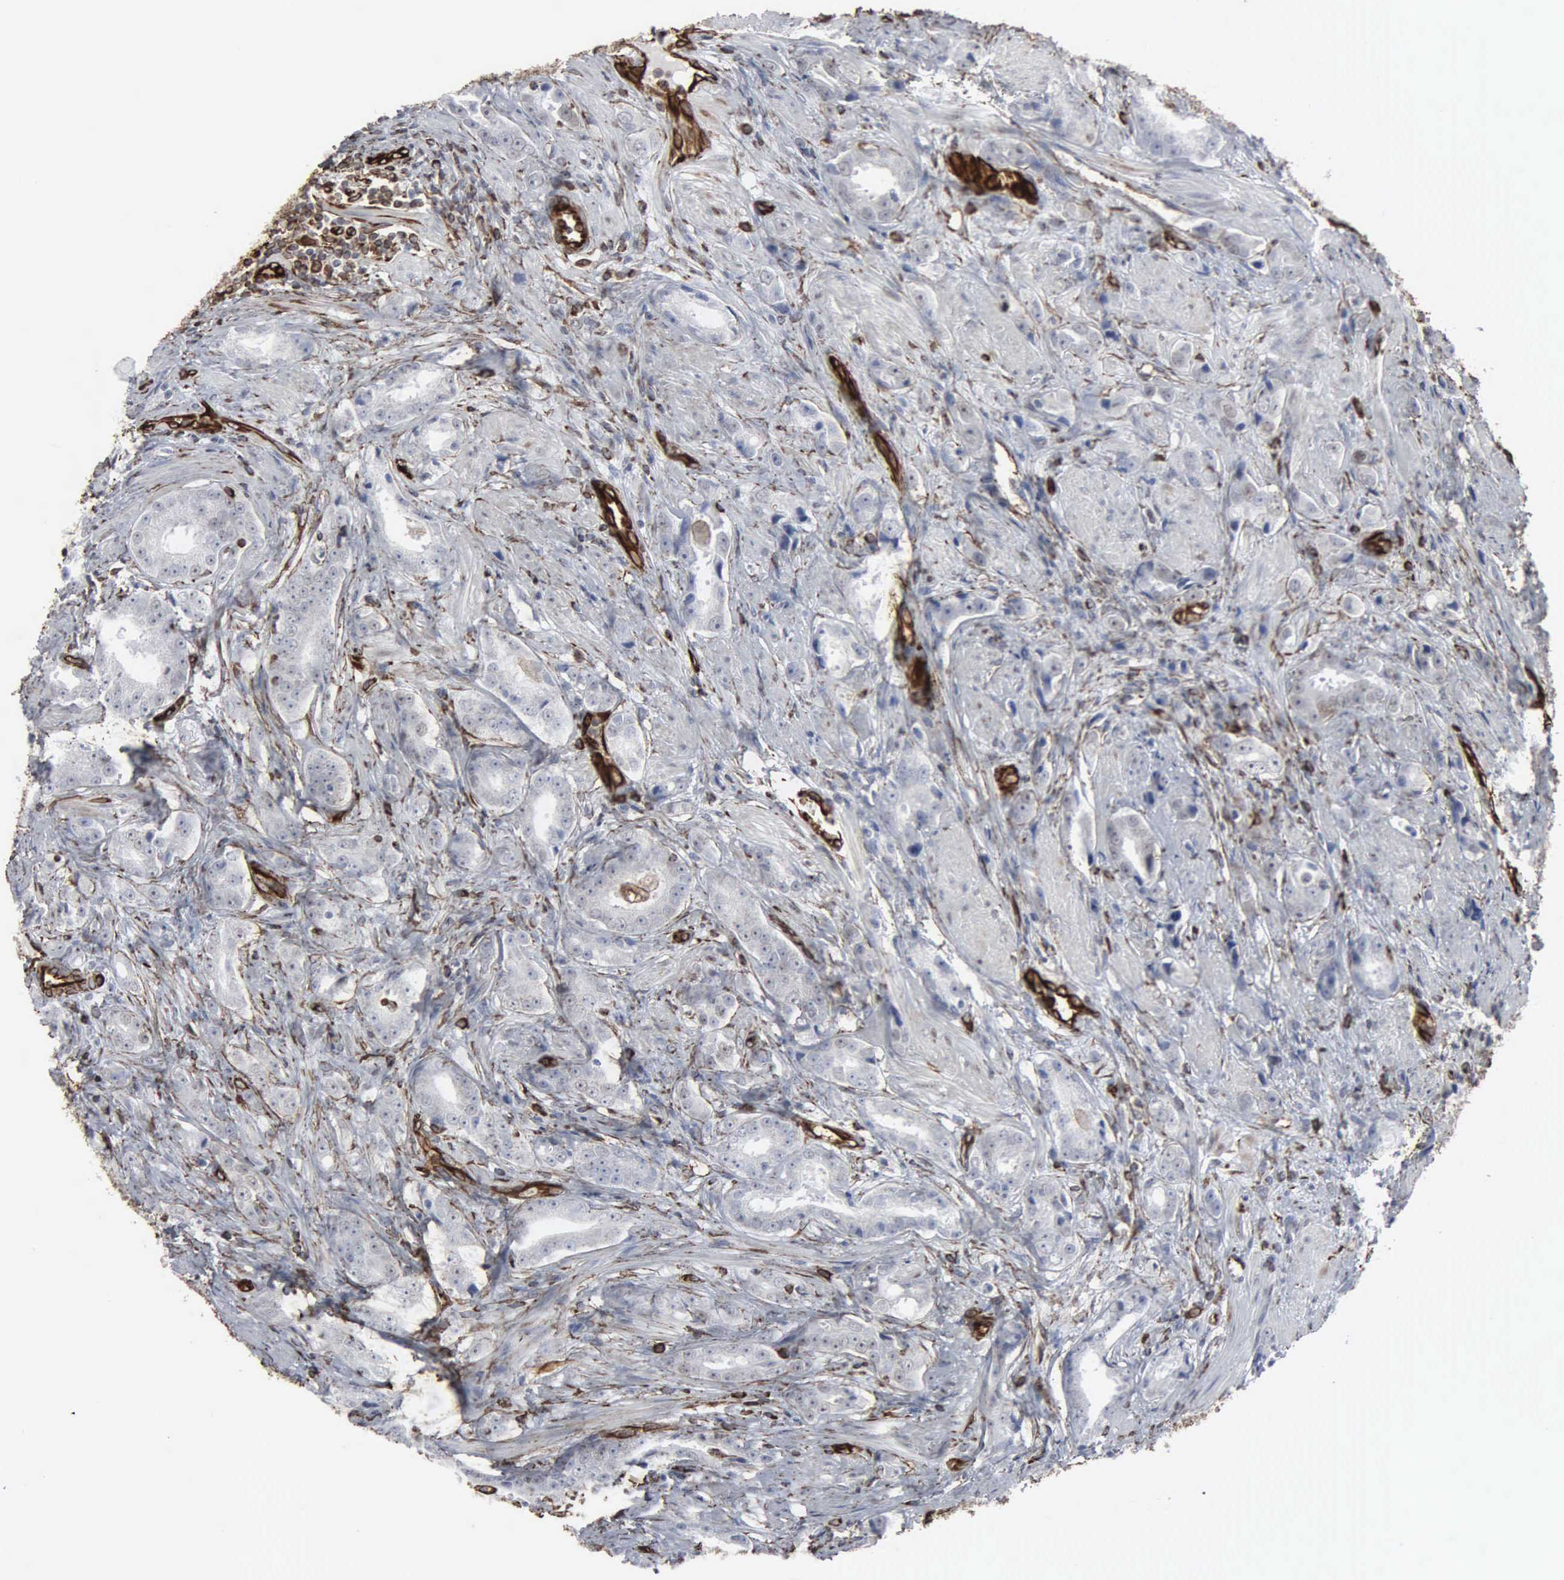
{"staining": {"intensity": "negative", "quantity": "none", "location": "none"}, "tissue": "prostate cancer", "cell_type": "Tumor cells", "image_type": "cancer", "snomed": [{"axis": "morphology", "description": "Adenocarcinoma, Medium grade"}, {"axis": "topography", "description": "Prostate"}], "caption": "DAB (3,3'-diaminobenzidine) immunohistochemical staining of human medium-grade adenocarcinoma (prostate) demonstrates no significant staining in tumor cells.", "gene": "CCNE1", "patient": {"sex": "male", "age": 53}}